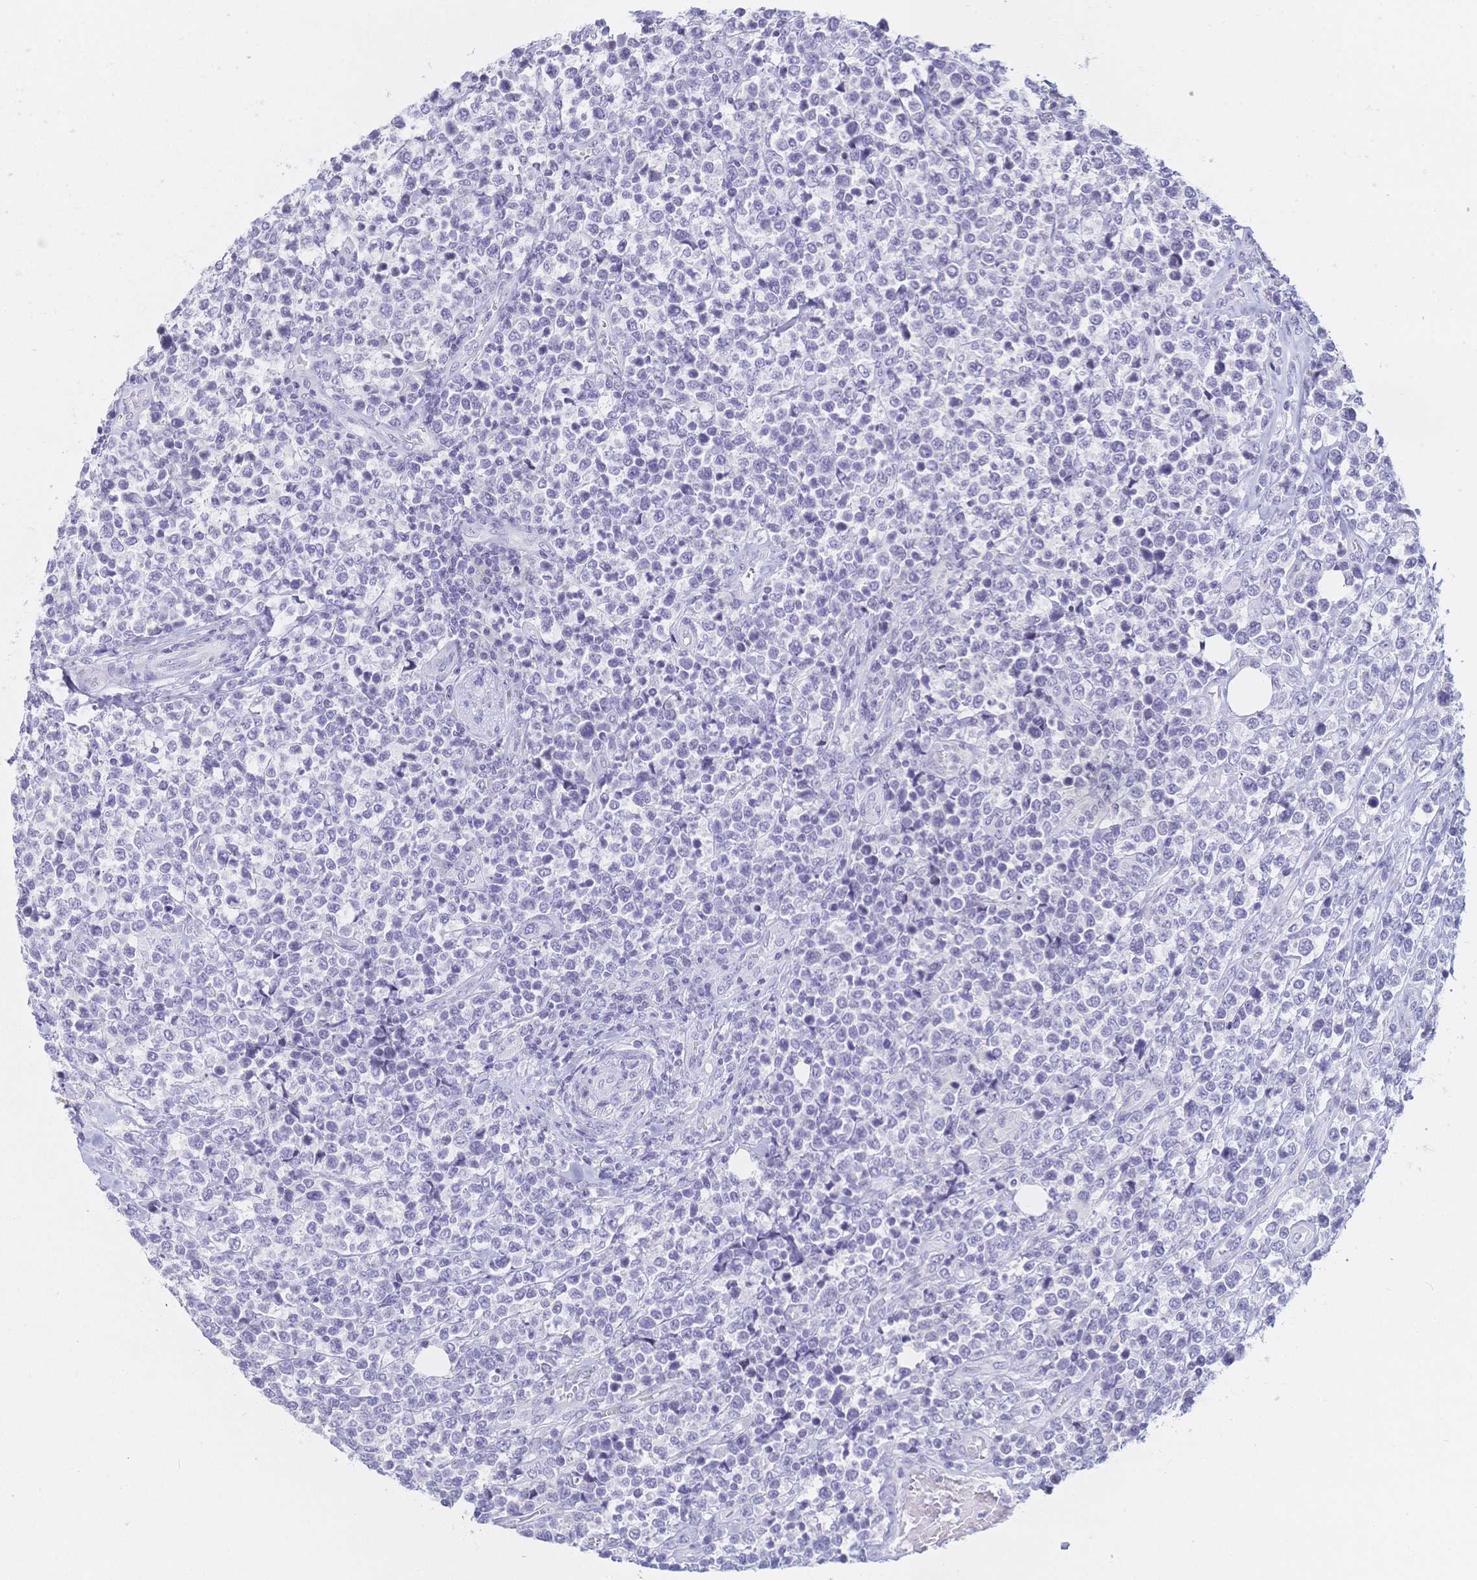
{"staining": {"intensity": "negative", "quantity": "none", "location": "none"}, "tissue": "lymphoma", "cell_type": "Tumor cells", "image_type": "cancer", "snomed": [{"axis": "morphology", "description": "Malignant lymphoma, non-Hodgkin's type, High grade"}, {"axis": "topography", "description": "Soft tissue"}], "caption": "The histopathology image demonstrates no staining of tumor cells in lymphoma.", "gene": "CR2", "patient": {"sex": "female", "age": 56}}